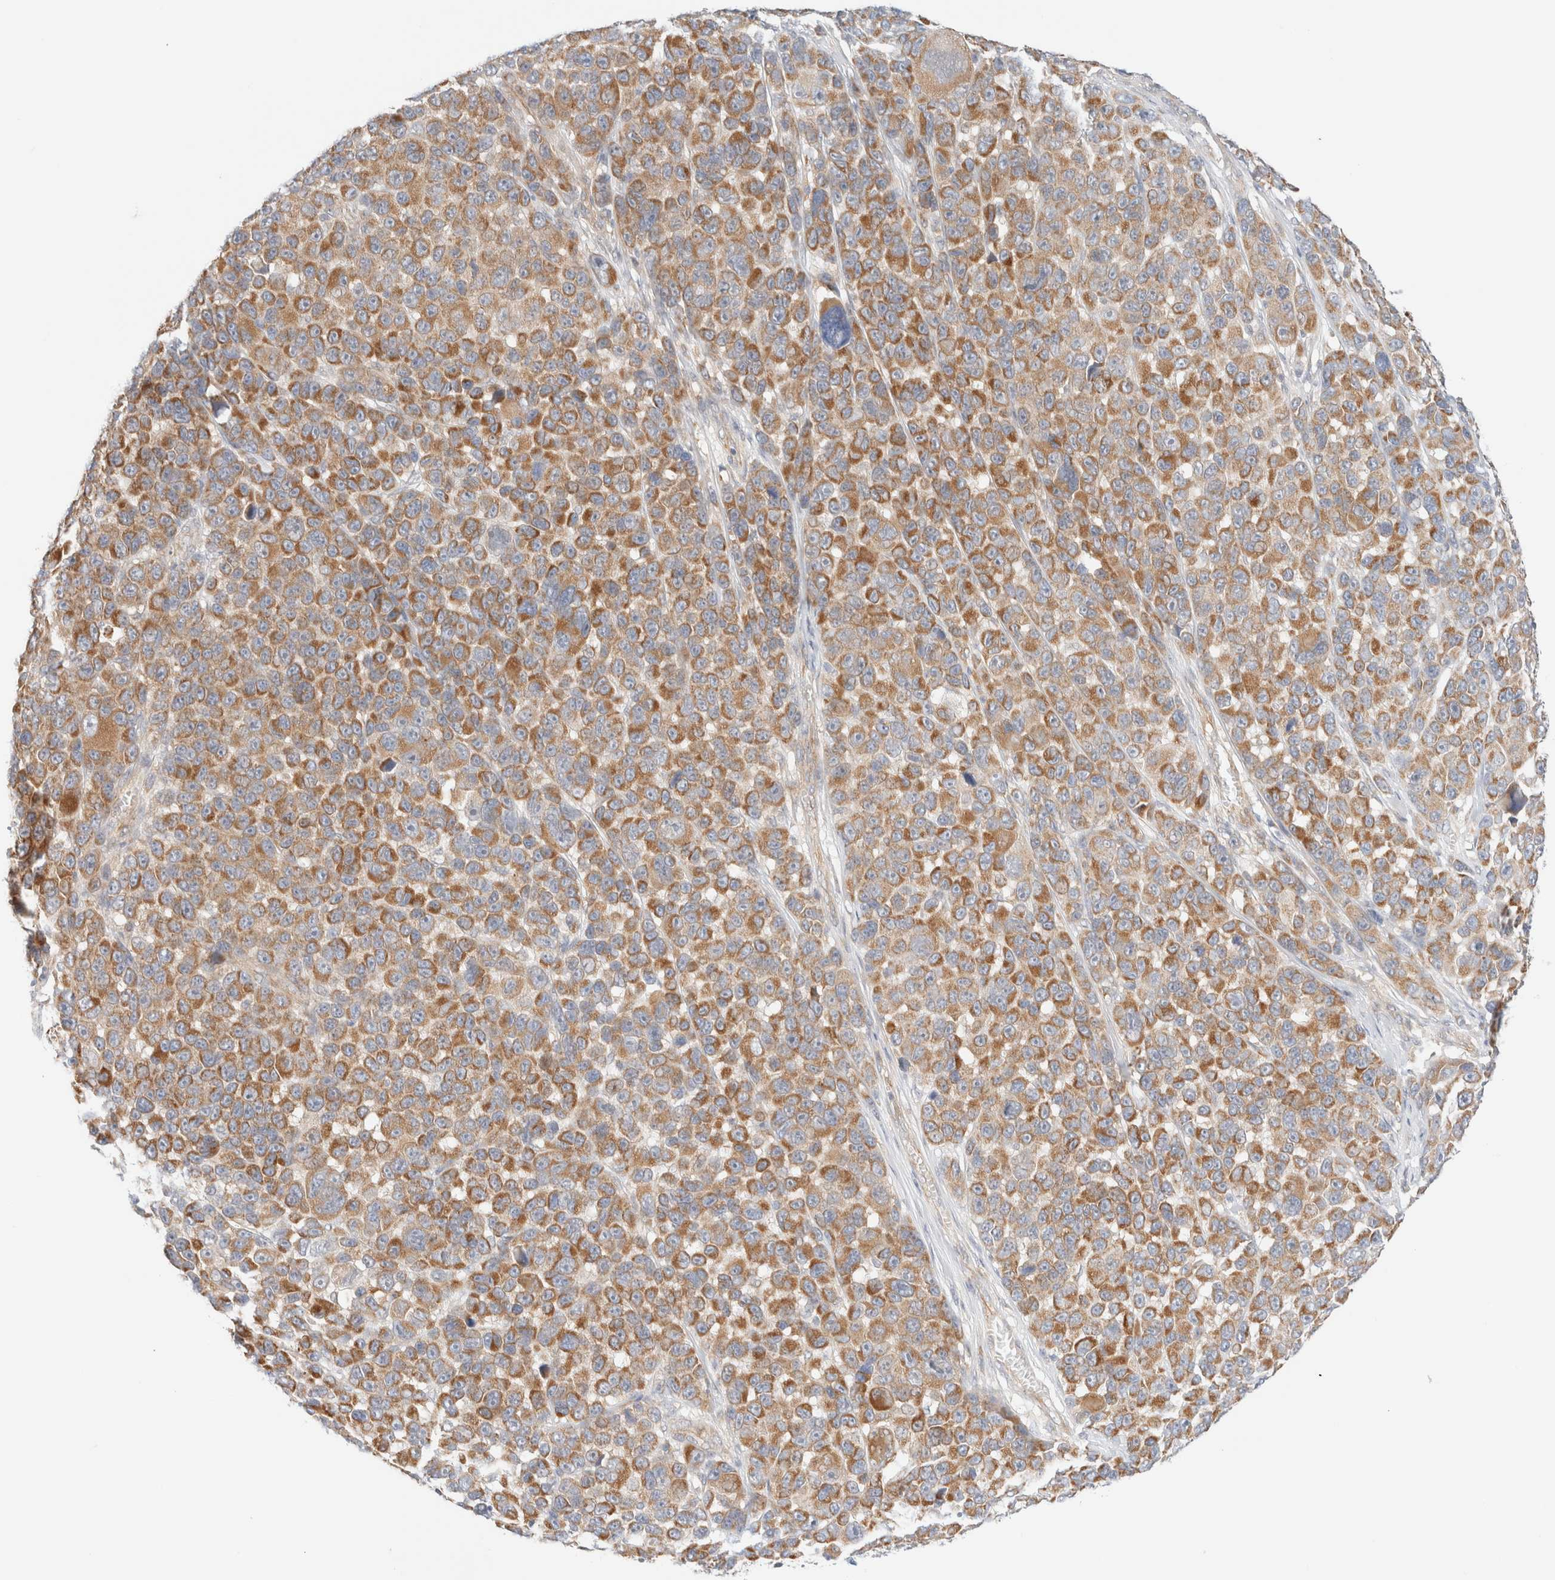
{"staining": {"intensity": "moderate", "quantity": ">75%", "location": "cytoplasmic/membranous"}, "tissue": "melanoma", "cell_type": "Tumor cells", "image_type": "cancer", "snomed": [{"axis": "morphology", "description": "Malignant melanoma, NOS"}, {"axis": "topography", "description": "Skin"}], "caption": "This micrograph exhibits immunohistochemistry staining of melanoma, with medium moderate cytoplasmic/membranous expression in approximately >75% of tumor cells.", "gene": "UNC13B", "patient": {"sex": "male", "age": 53}}